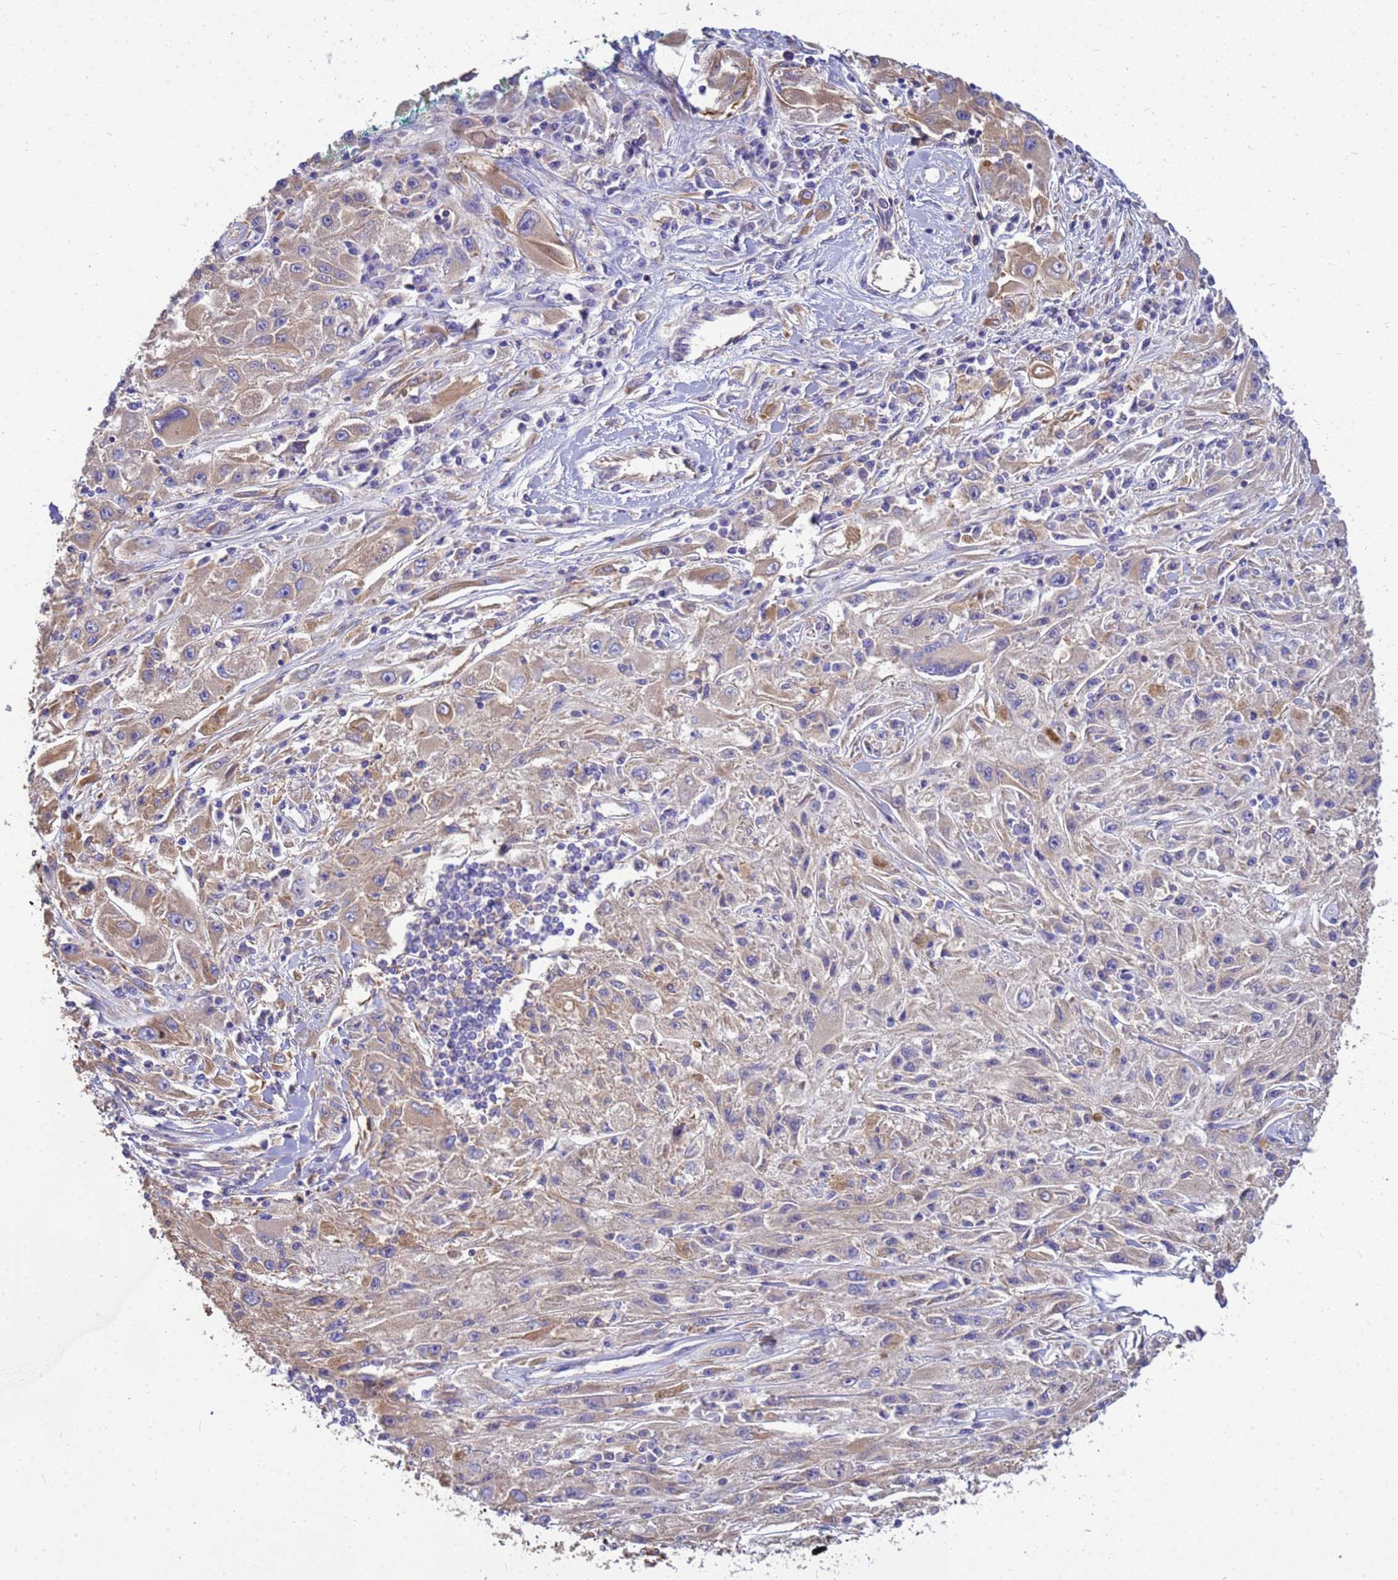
{"staining": {"intensity": "weak", "quantity": "25%-75%", "location": "cytoplasmic/membranous"}, "tissue": "melanoma", "cell_type": "Tumor cells", "image_type": "cancer", "snomed": [{"axis": "morphology", "description": "Malignant melanoma, Metastatic site"}, {"axis": "topography", "description": "Skin"}], "caption": "This image shows IHC staining of human malignant melanoma (metastatic site), with low weak cytoplasmic/membranous positivity in about 25%-75% of tumor cells.", "gene": "TUBB1", "patient": {"sex": "male", "age": 53}}